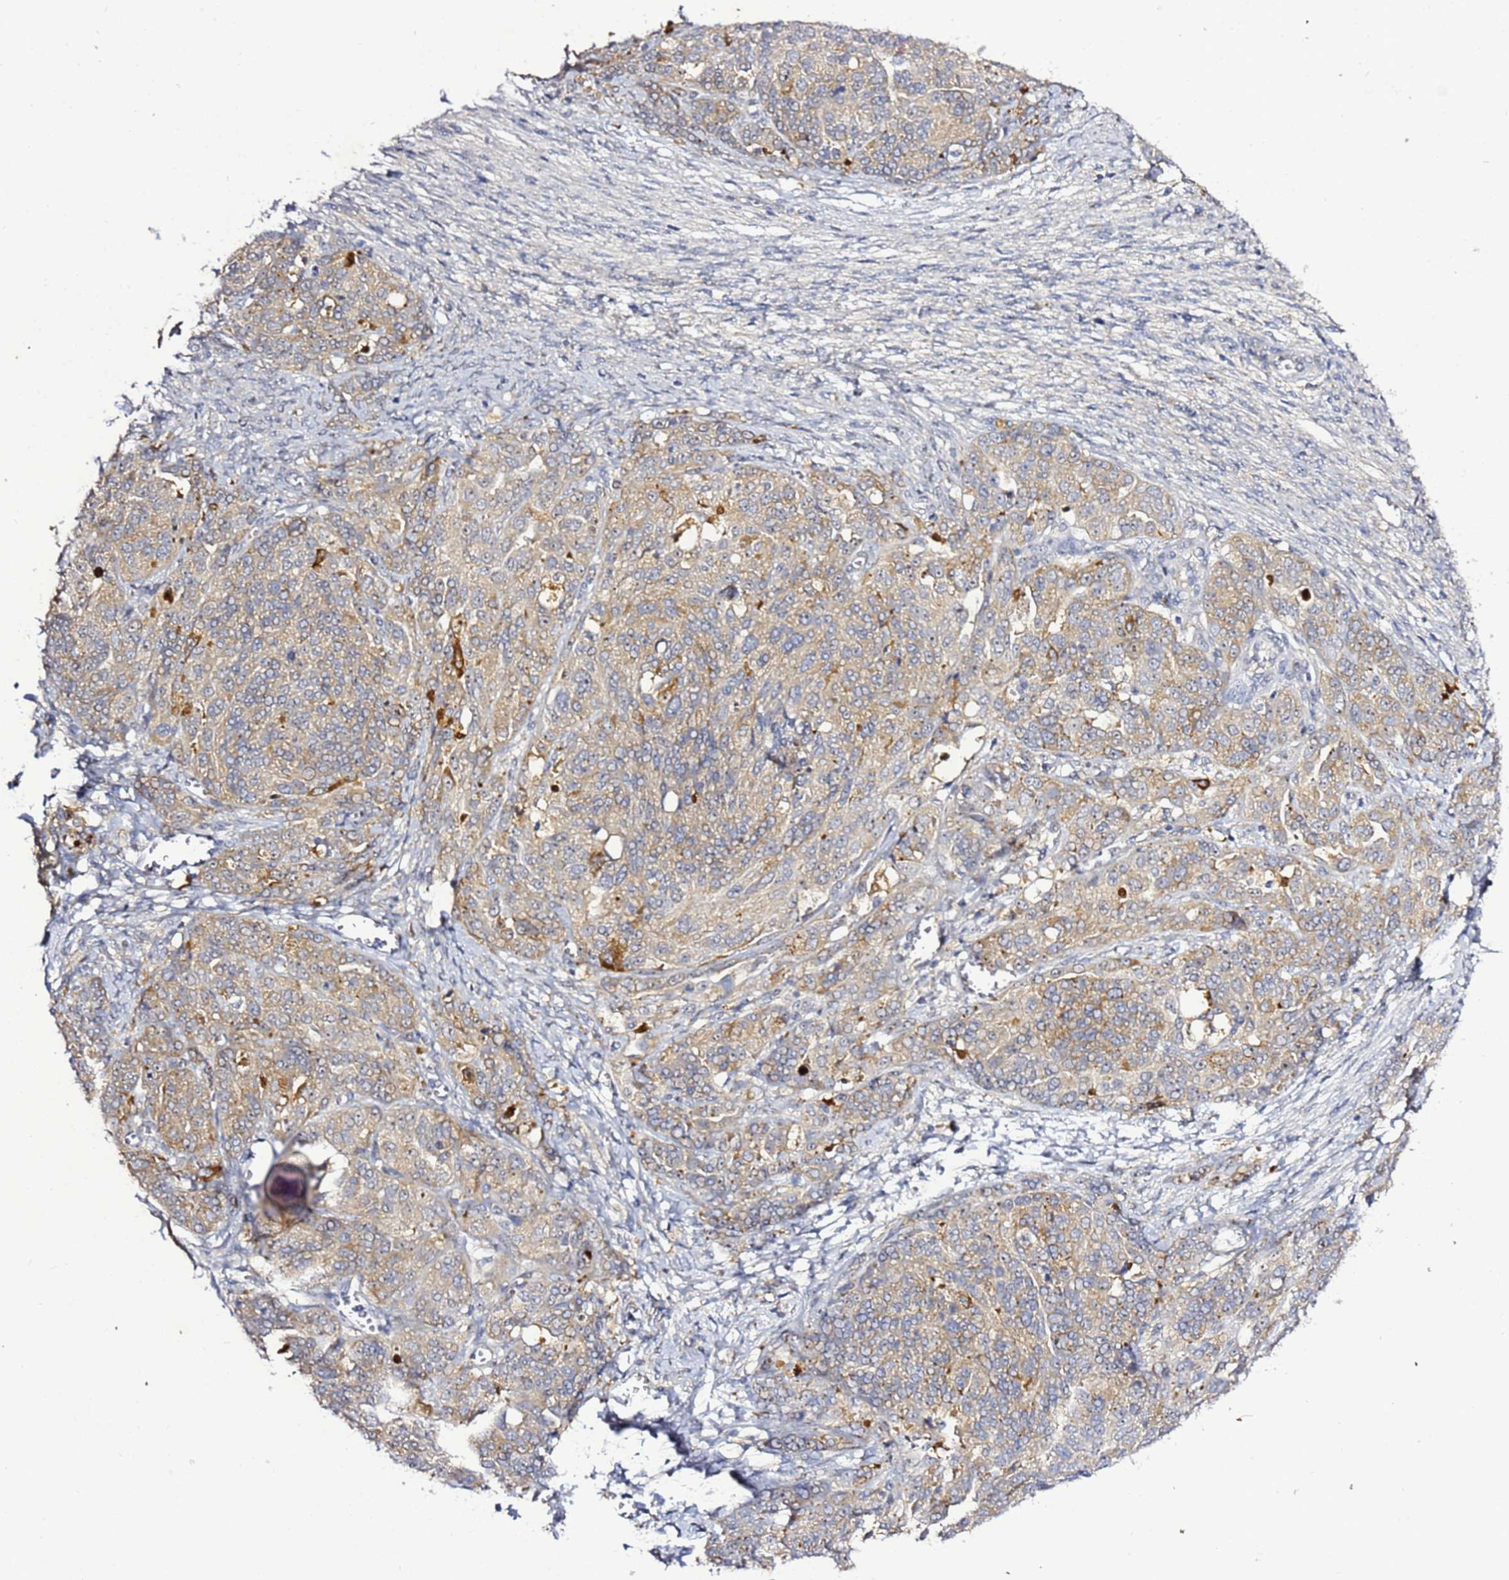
{"staining": {"intensity": "weak", "quantity": "25%-75%", "location": "cytoplasmic/membranous"}, "tissue": "ovarian cancer", "cell_type": "Tumor cells", "image_type": "cancer", "snomed": [{"axis": "morphology", "description": "Cystadenocarcinoma, serous, NOS"}, {"axis": "topography", "description": "Ovary"}], "caption": "Weak cytoplasmic/membranous staining is seen in about 25%-75% of tumor cells in ovarian serous cystadenocarcinoma.", "gene": "NOL8", "patient": {"sex": "female", "age": 44}}